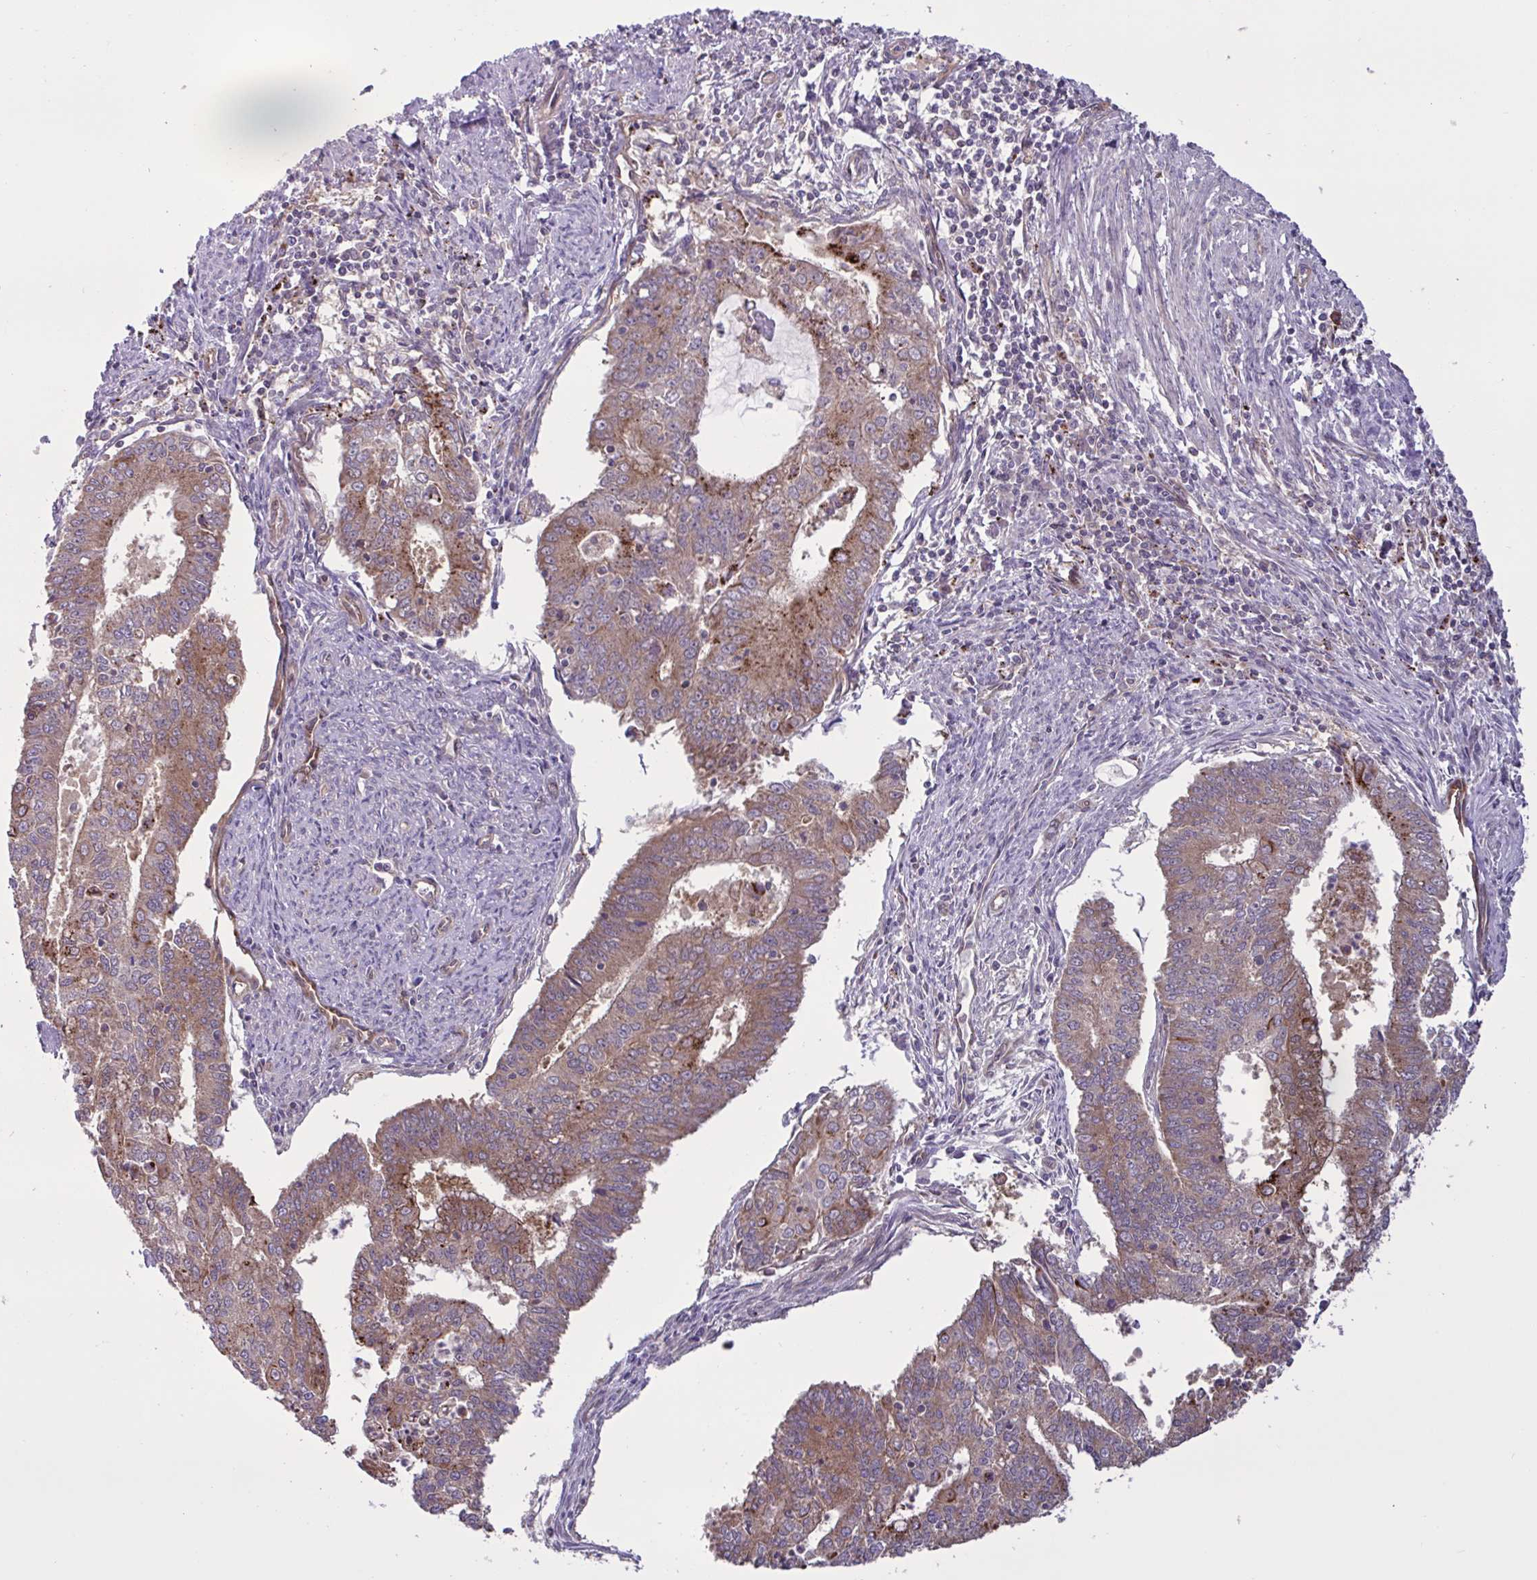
{"staining": {"intensity": "moderate", "quantity": ">75%", "location": "cytoplasmic/membranous"}, "tissue": "endometrial cancer", "cell_type": "Tumor cells", "image_type": "cancer", "snomed": [{"axis": "morphology", "description": "Adenocarcinoma, NOS"}, {"axis": "topography", "description": "Endometrium"}], "caption": "Protein staining of adenocarcinoma (endometrial) tissue demonstrates moderate cytoplasmic/membranous expression in approximately >75% of tumor cells. (DAB (3,3'-diaminobenzidine) IHC, brown staining for protein, blue staining for nuclei).", "gene": "GLTP", "patient": {"sex": "female", "age": 61}}